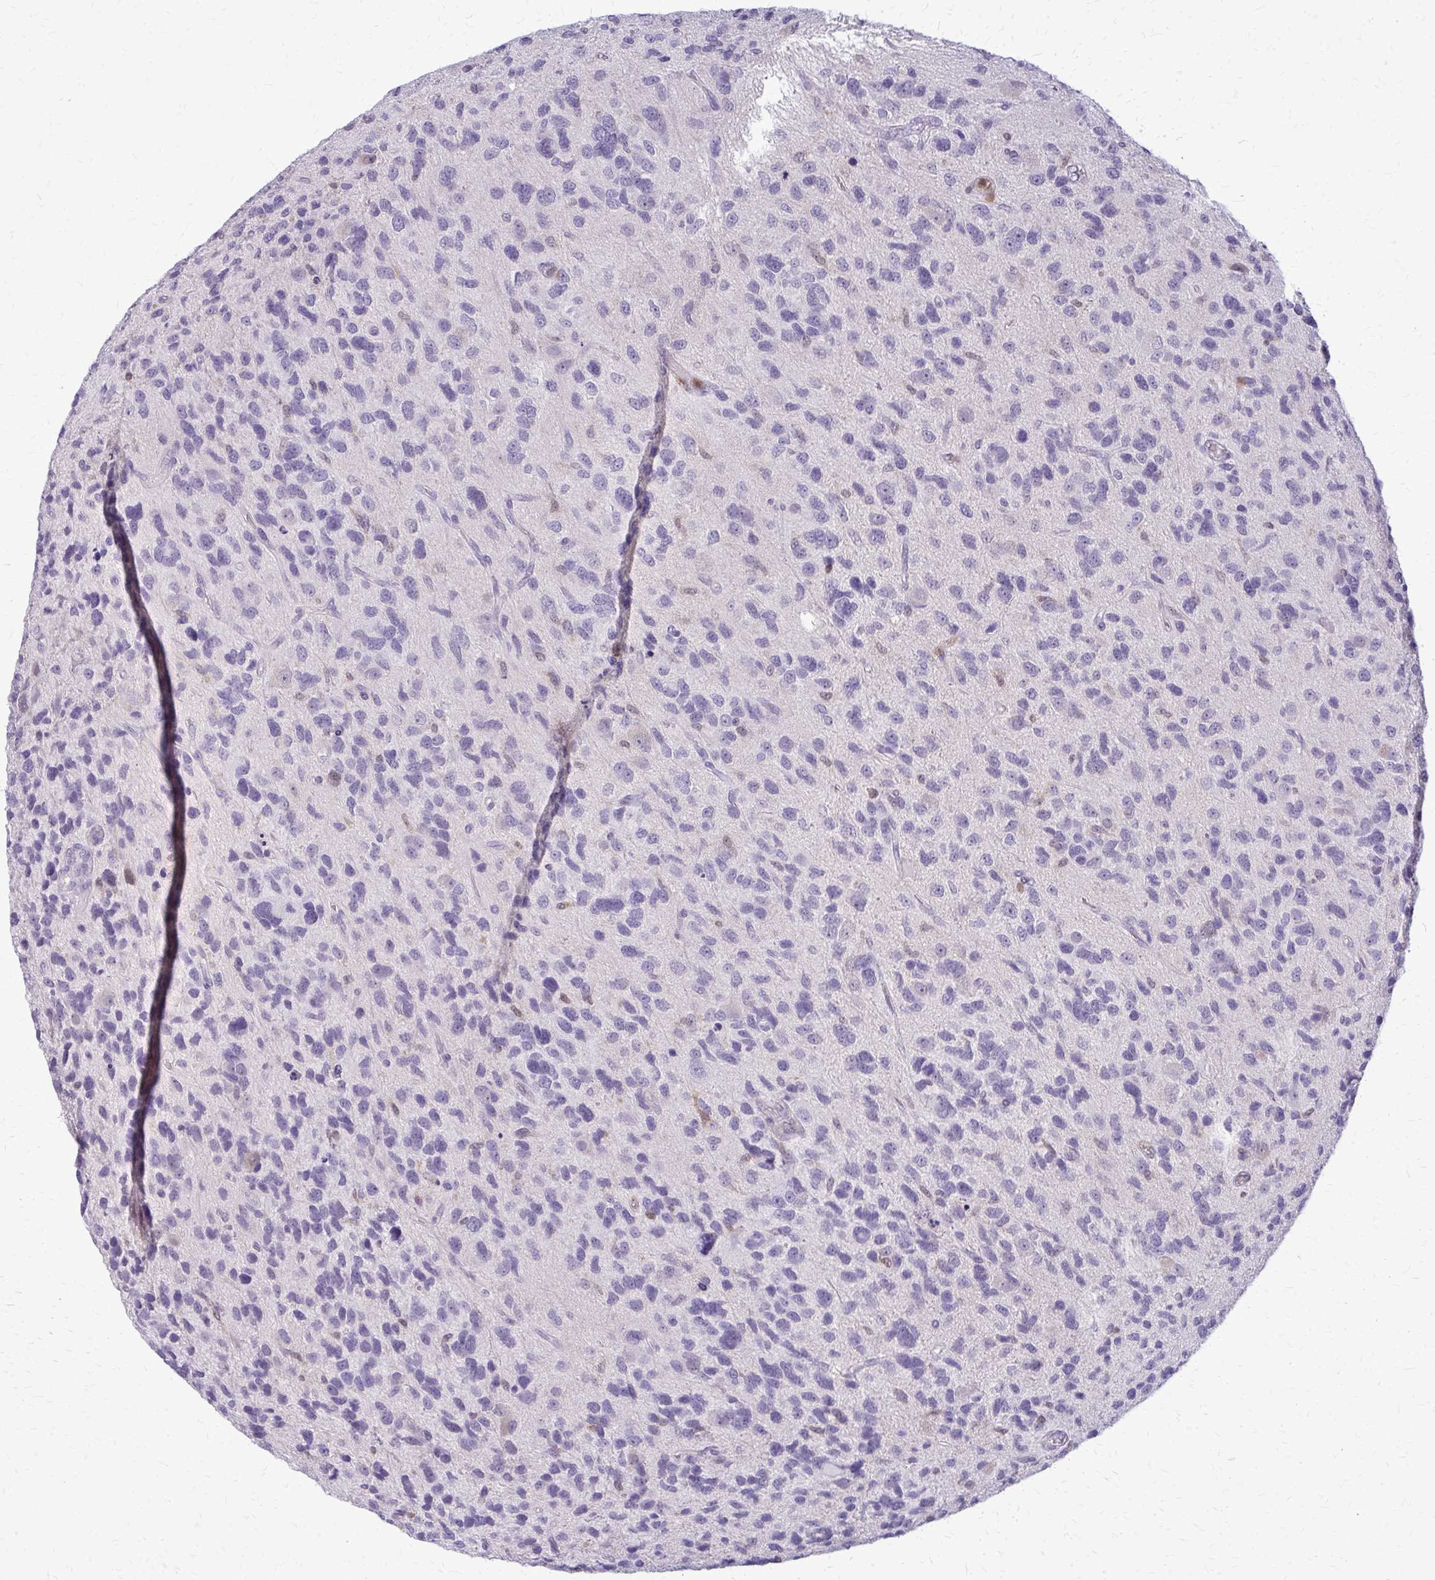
{"staining": {"intensity": "negative", "quantity": "none", "location": "none"}, "tissue": "glioma", "cell_type": "Tumor cells", "image_type": "cancer", "snomed": [{"axis": "morphology", "description": "Glioma, malignant, High grade"}, {"axis": "topography", "description": "Brain"}], "caption": "Immunohistochemical staining of human glioma displays no significant expression in tumor cells.", "gene": "GLRX", "patient": {"sex": "female", "age": 58}}